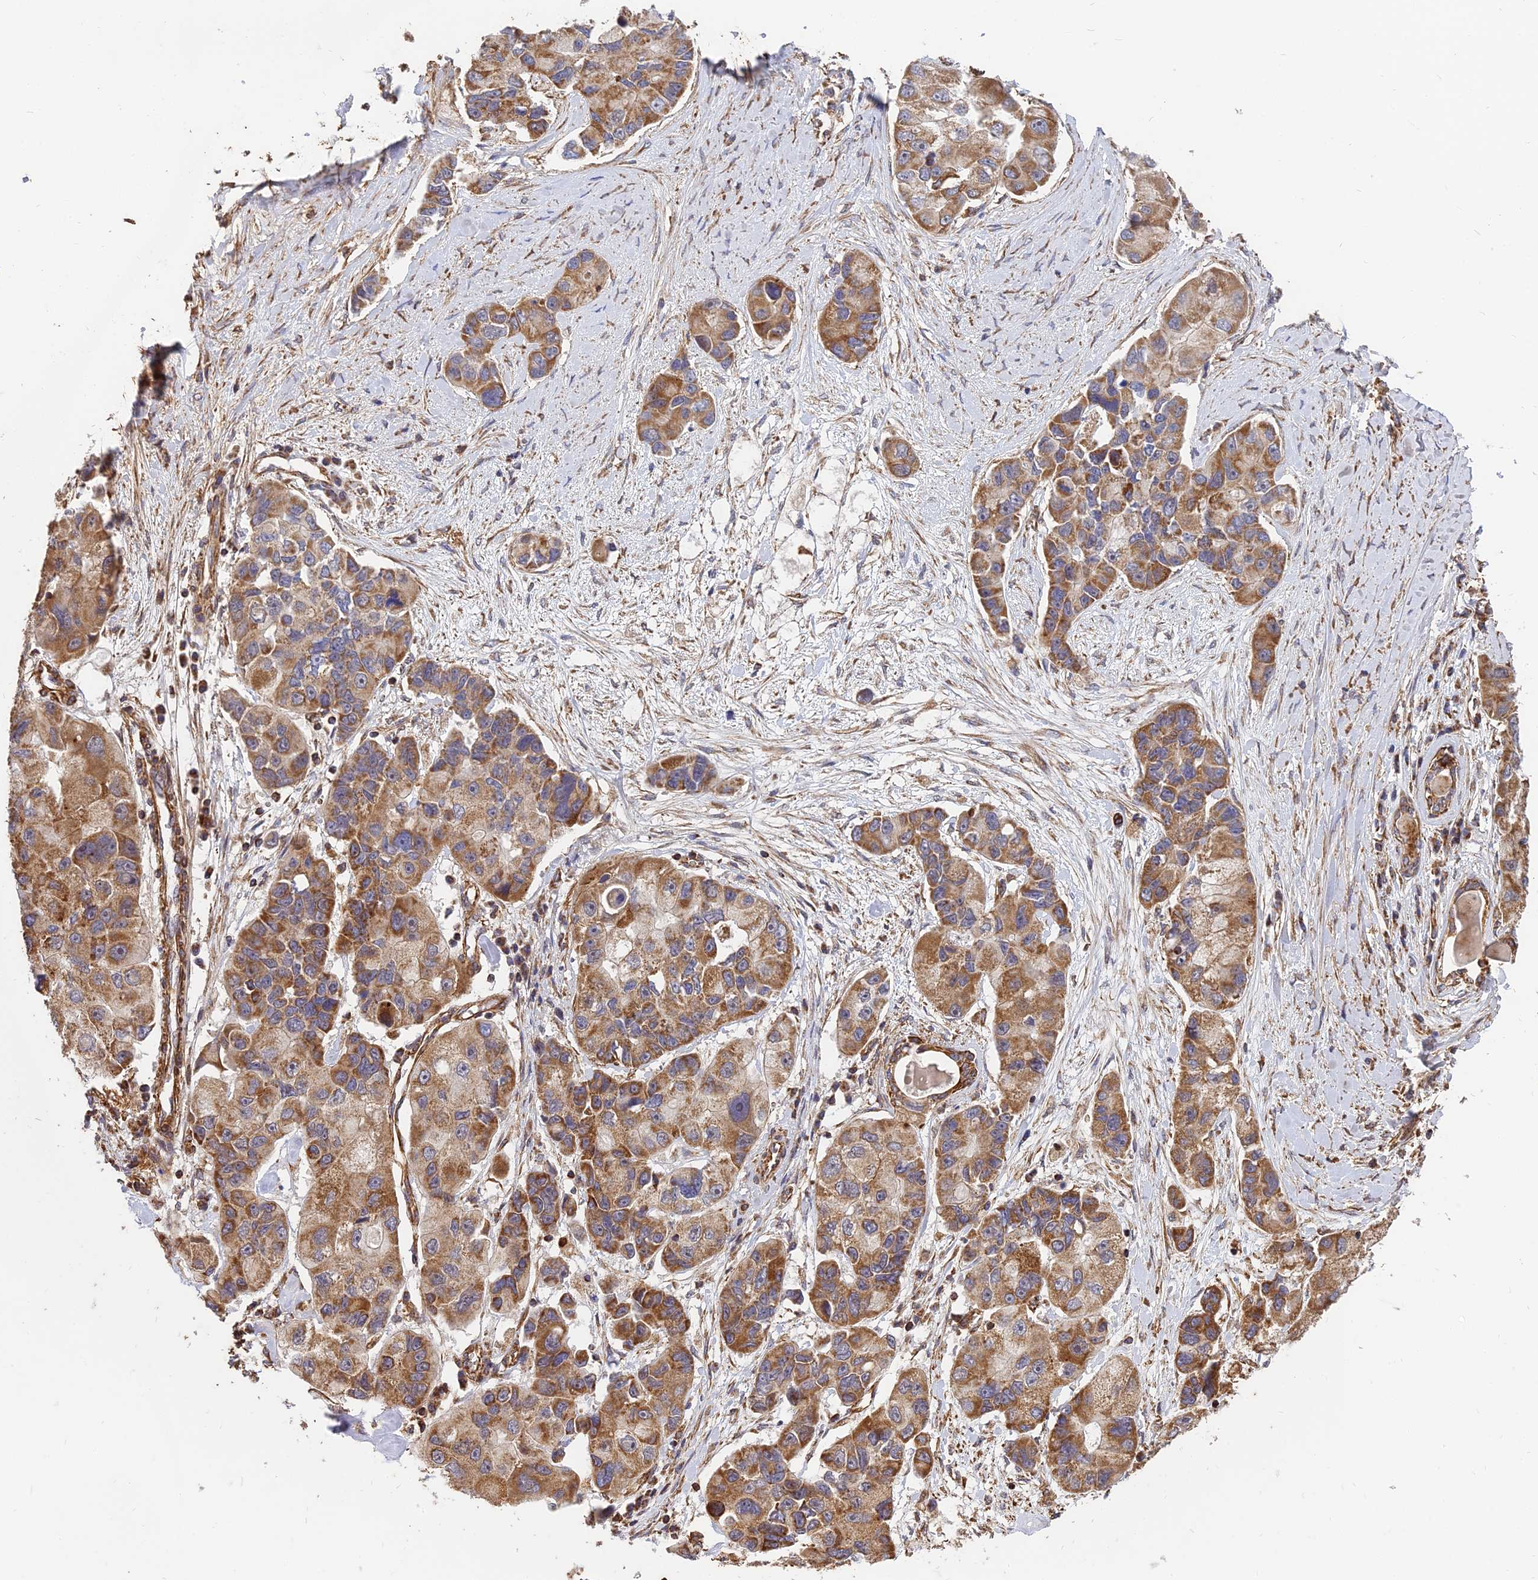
{"staining": {"intensity": "moderate", "quantity": ">75%", "location": "cytoplasmic/membranous"}, "tissue": "lung cancer", "cell_type": "Tumor cells", "image_type": "cancer", "snomed": [{"axis": "morphology", "description": "Adenocarcinoma, NOS"}, {"axis": "topography", "description": "Lung"}], "caption": "Immunohistochemical staining of human lung cancer (adenocarcinoma) exhibits medium levels of moderate cytoplasmic/membranous protein positivity in about >75% of tumor cells.", "gene": "DSTYK", "patient": {"sex": "female", "age": 54}}